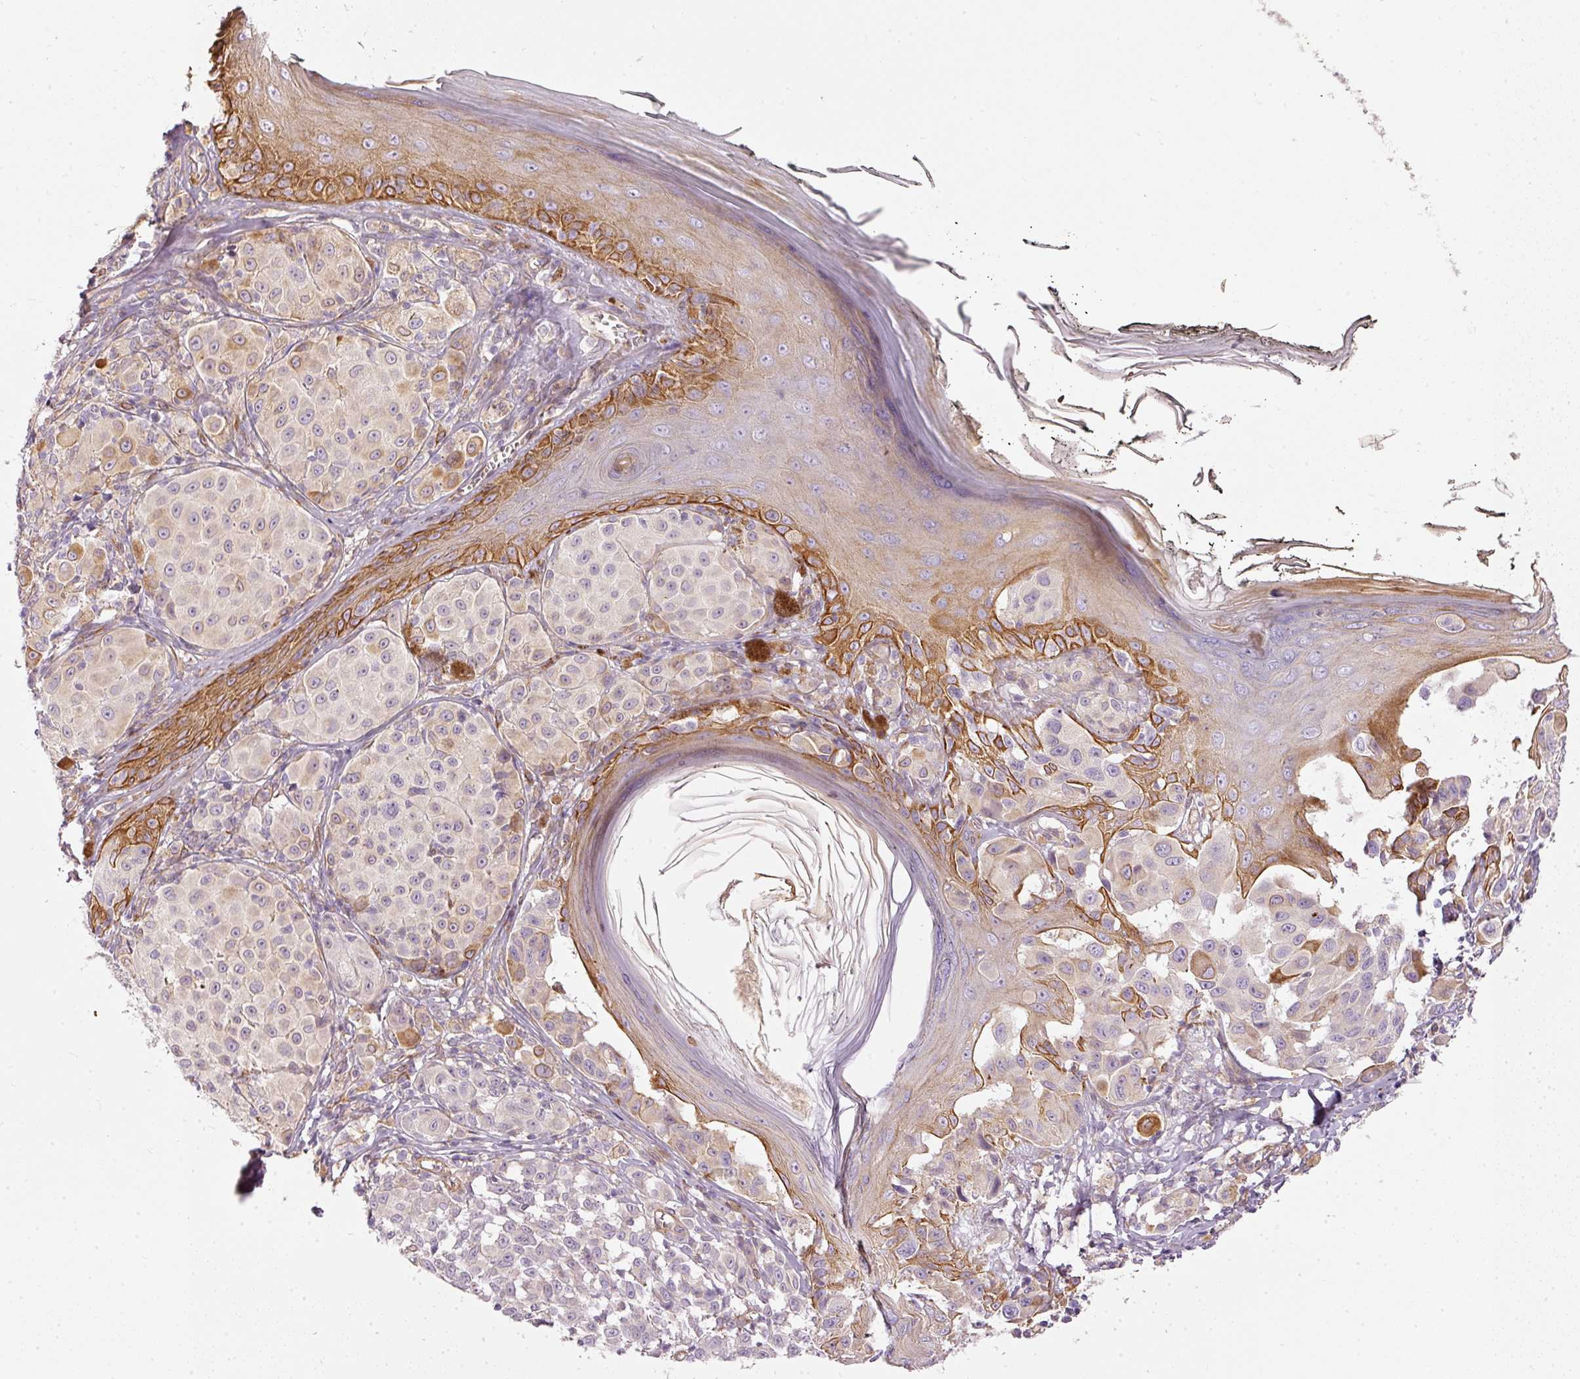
{"staining": {"intensity": "negative", "quantity": "none", "location": "none"}, "tissue": "melanoma", "cell_type": "Tumor cells", "image_type": "cancer", "snomed": [{"axis": "morphology", "description": "Malignant melanoma, NOS"}, {"axis": "topography", "description": "Skin"}], "caption": "The IHC histopathology image has no significant expression in tumor cells of melanoma tissue.", "gene": "OSR2", "patient": {"sex": "female", "age": 43}}